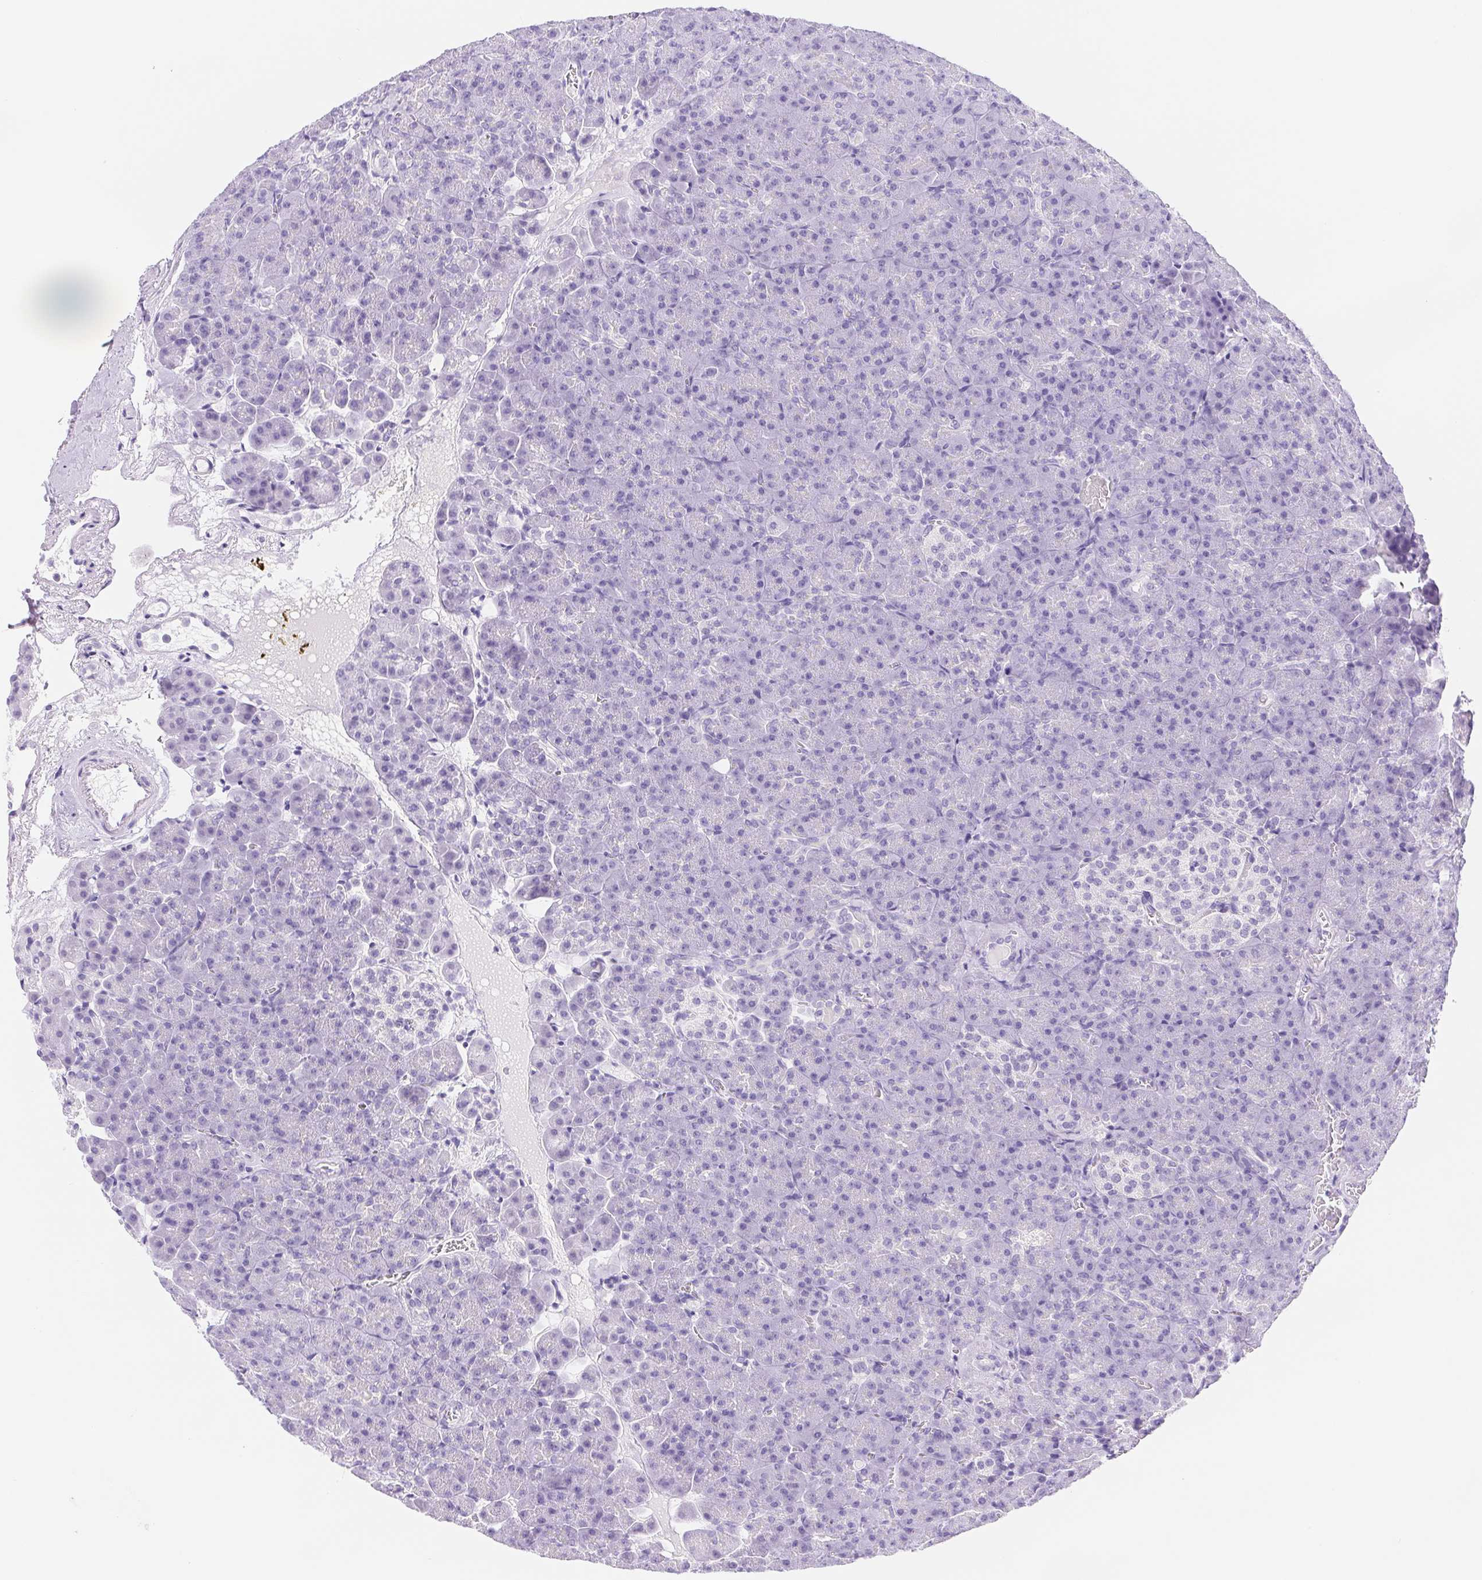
{"staining": {"intensity": "negative", "quantity": "none", "location": "none"}, "tissue": "pancreas", "cell_type": "Exocrine glandular cells", "image_type": "normal", "snomed": [{"axis": "morphology", "description": "Normal tissue, NOS"}, {"axis": "topography", "description": "Pancreas"}], "caption": "Normal pancreas was stained to show a protein in brown. There is no significant staining in exocrine glandular cells.", "gene": "DYNC2LI1", "patient": {"sex": "female", "age": 74}}